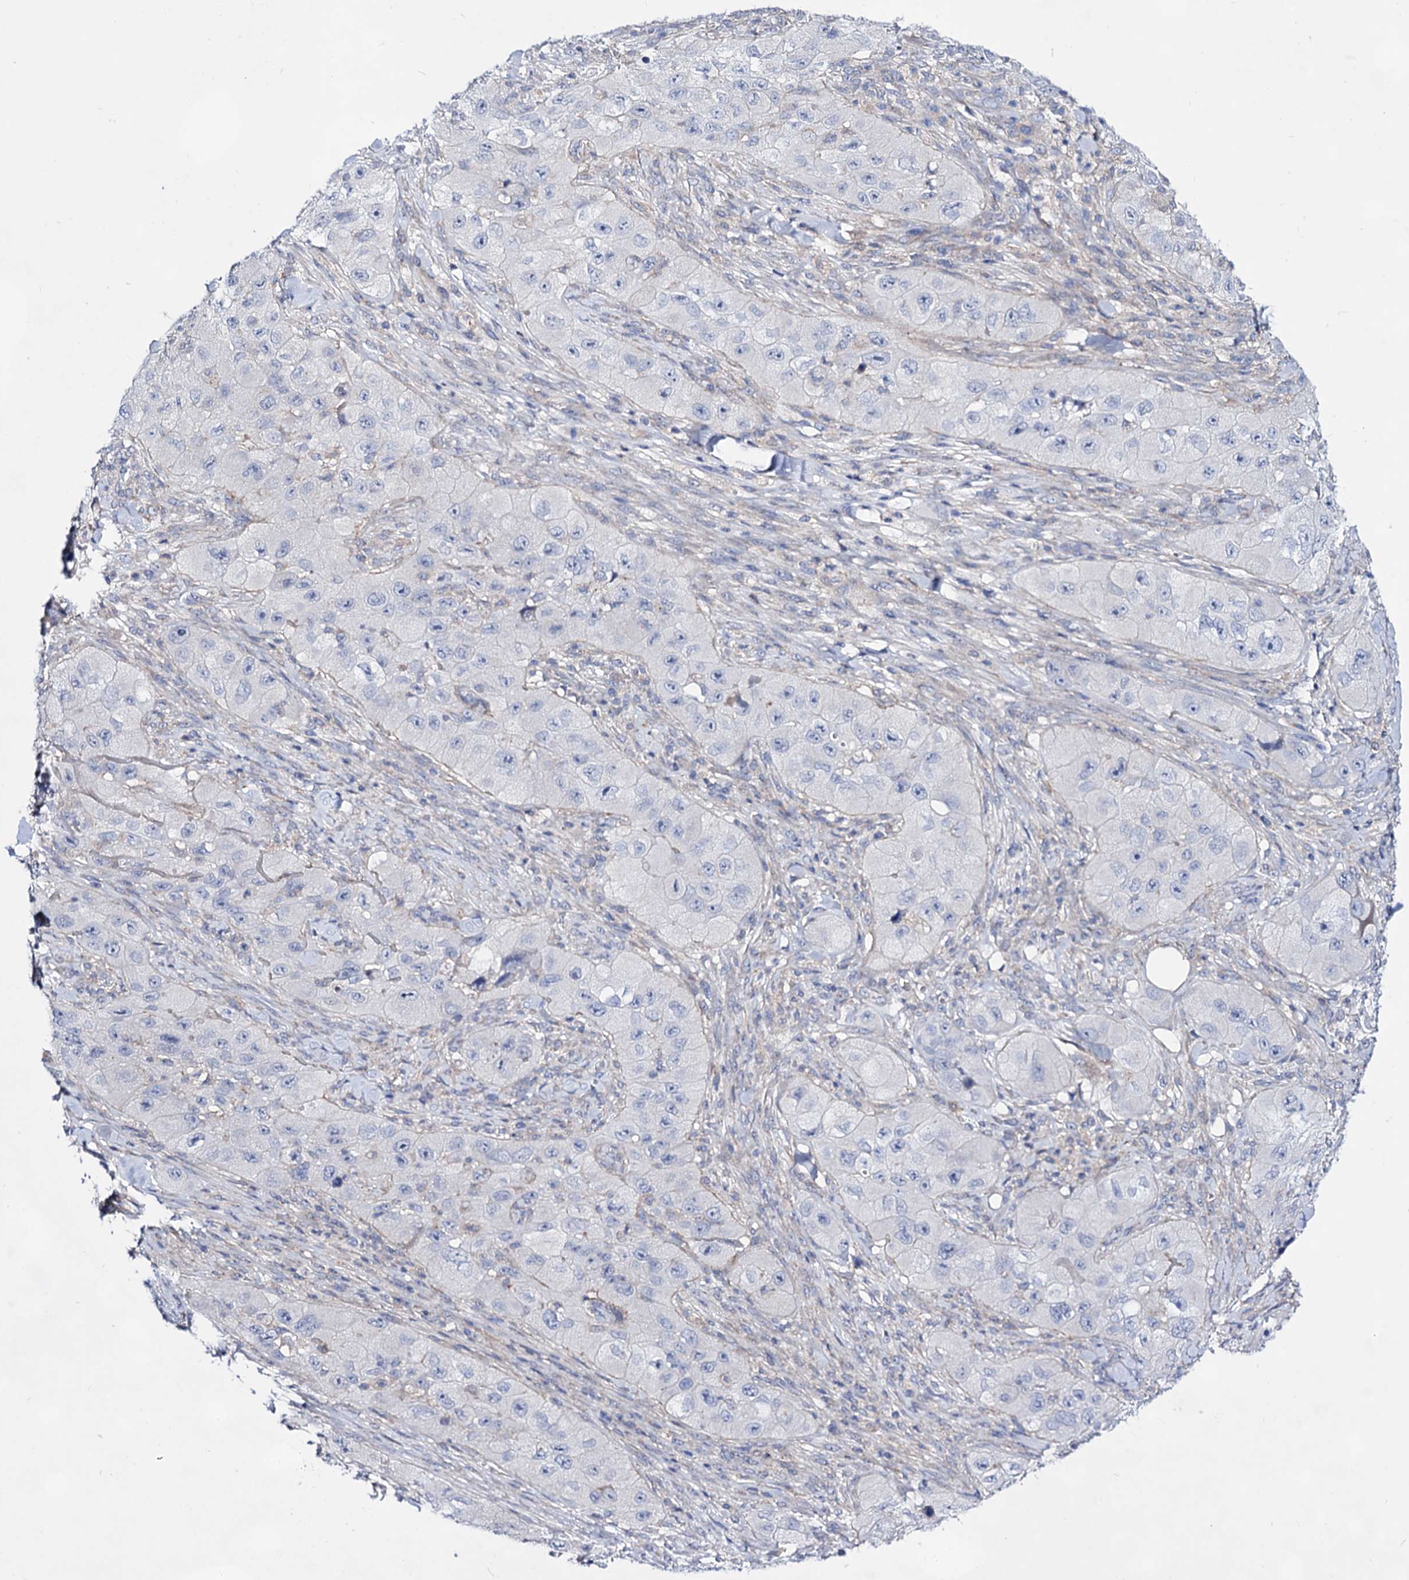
{"staining": {"intensity": "negative", "quantity": "none", "location": "none"}, "tissue": "skin cancer", "cell_type": "Tumor cells", "image_type": "cancer", "snomed": [{"axis": "morphology", "description": "Squamous cell carcinoma, NOS"}, {"axis": "topography", "description": "Skin"}, {"axis": "topography", "description": "Subcutis"}], "caption": "Micrograph shows no significant protein staining in tumor cells of skin cancer (squamous cell carcinoma).", "gene": "PLIN1", "patient": {"sex": "male", "age": 73}}